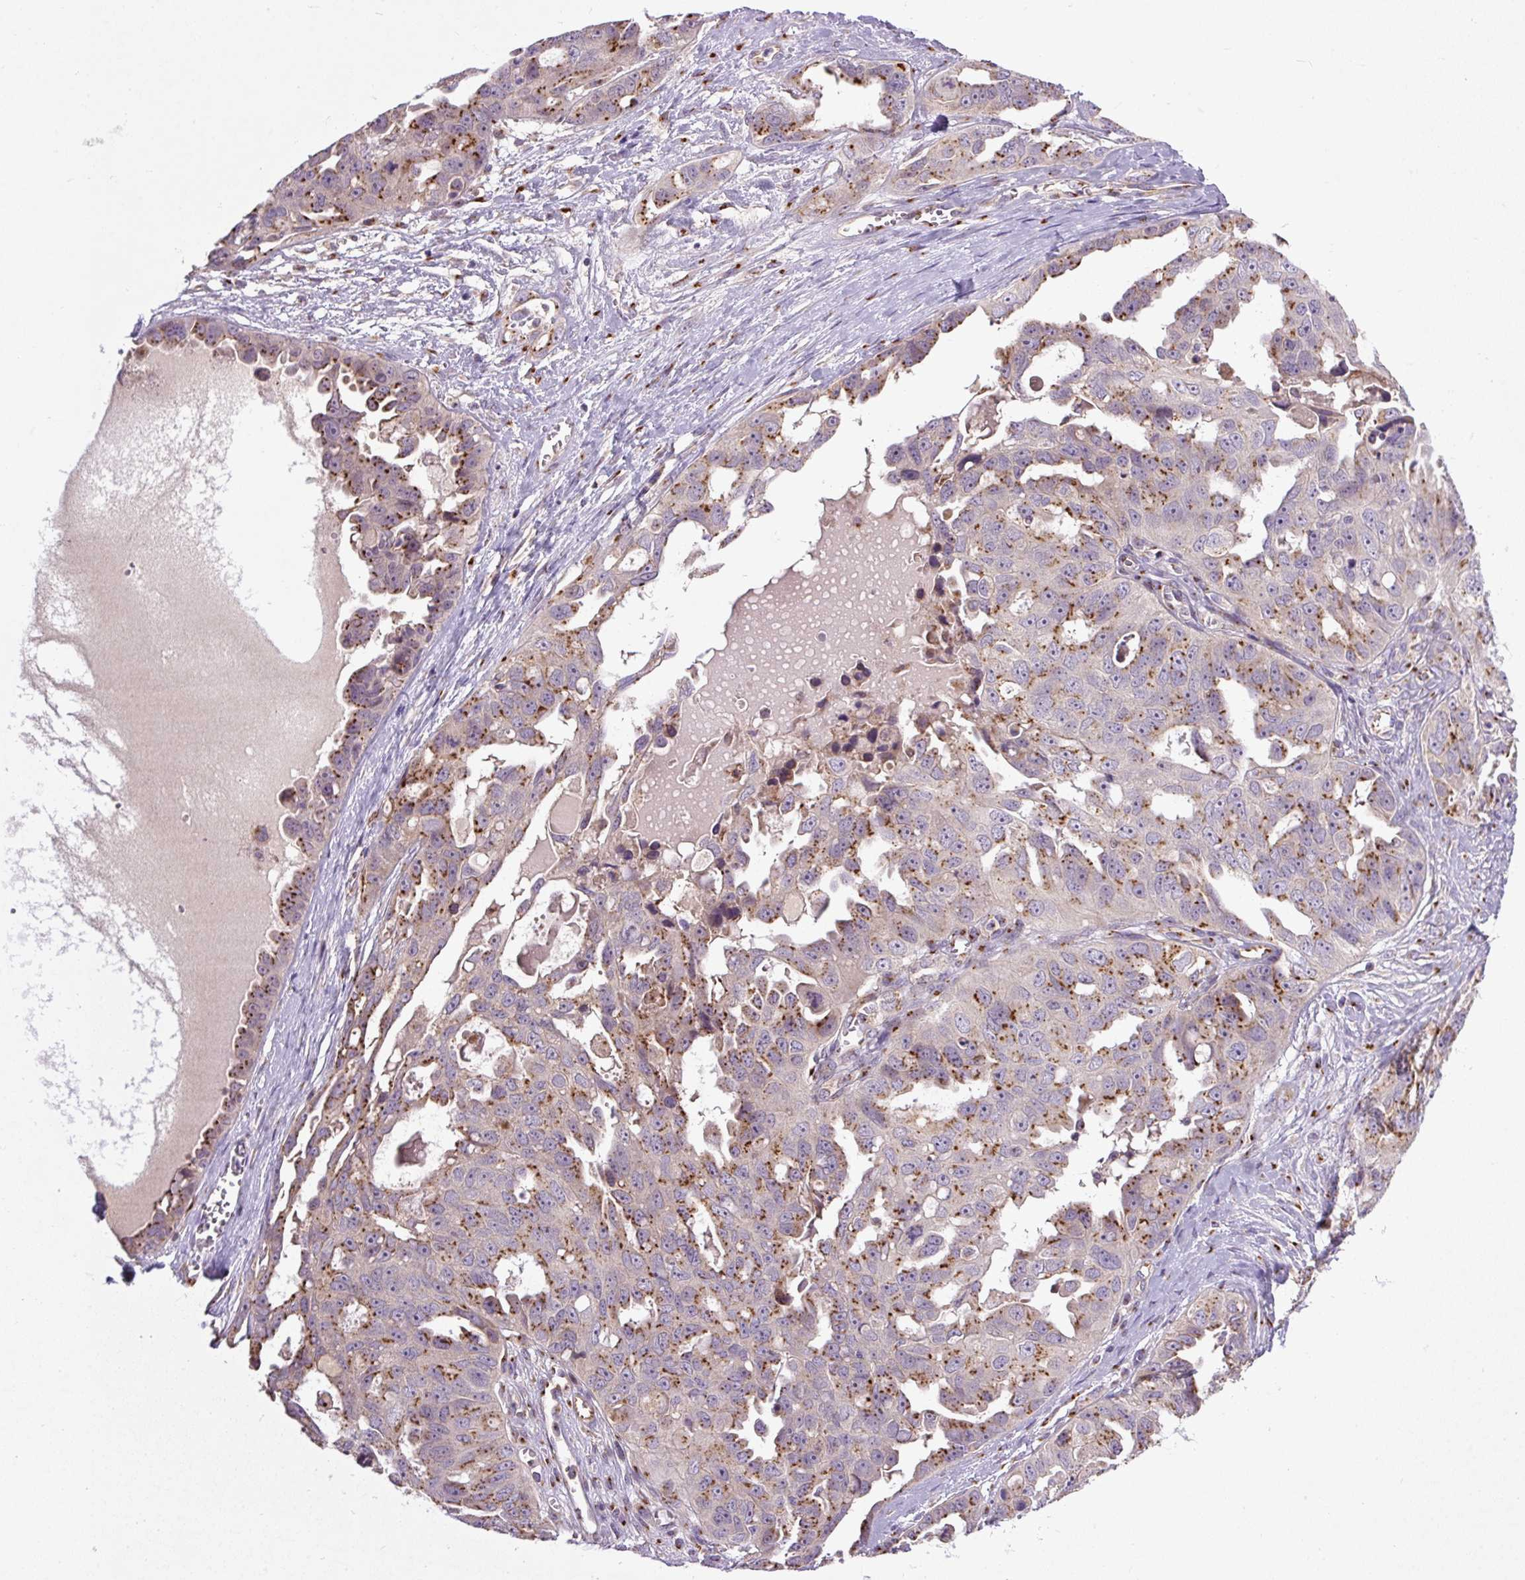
{"staining": {"intensity": "moderate", "quantity": ">75%", "location": "cytoplasmic/membranous"}, "tissue": "ovarian cancer", "cell_type": "Tumor cells", "image_type": "cancer", "snomed": [{"axis": "morphology", "description": "Carcinoma, endometroid"}, {"axis": "topography", "description": "Ovary"}], "caption": "This is a micrograph of IHC staining of ovarian endometroid carcinoma, which shows moderate positivity in the cytoplasmic/membranous of tumor cells.", "gene": "MSMP", "patient": {"sex": "female", "age": 70}}